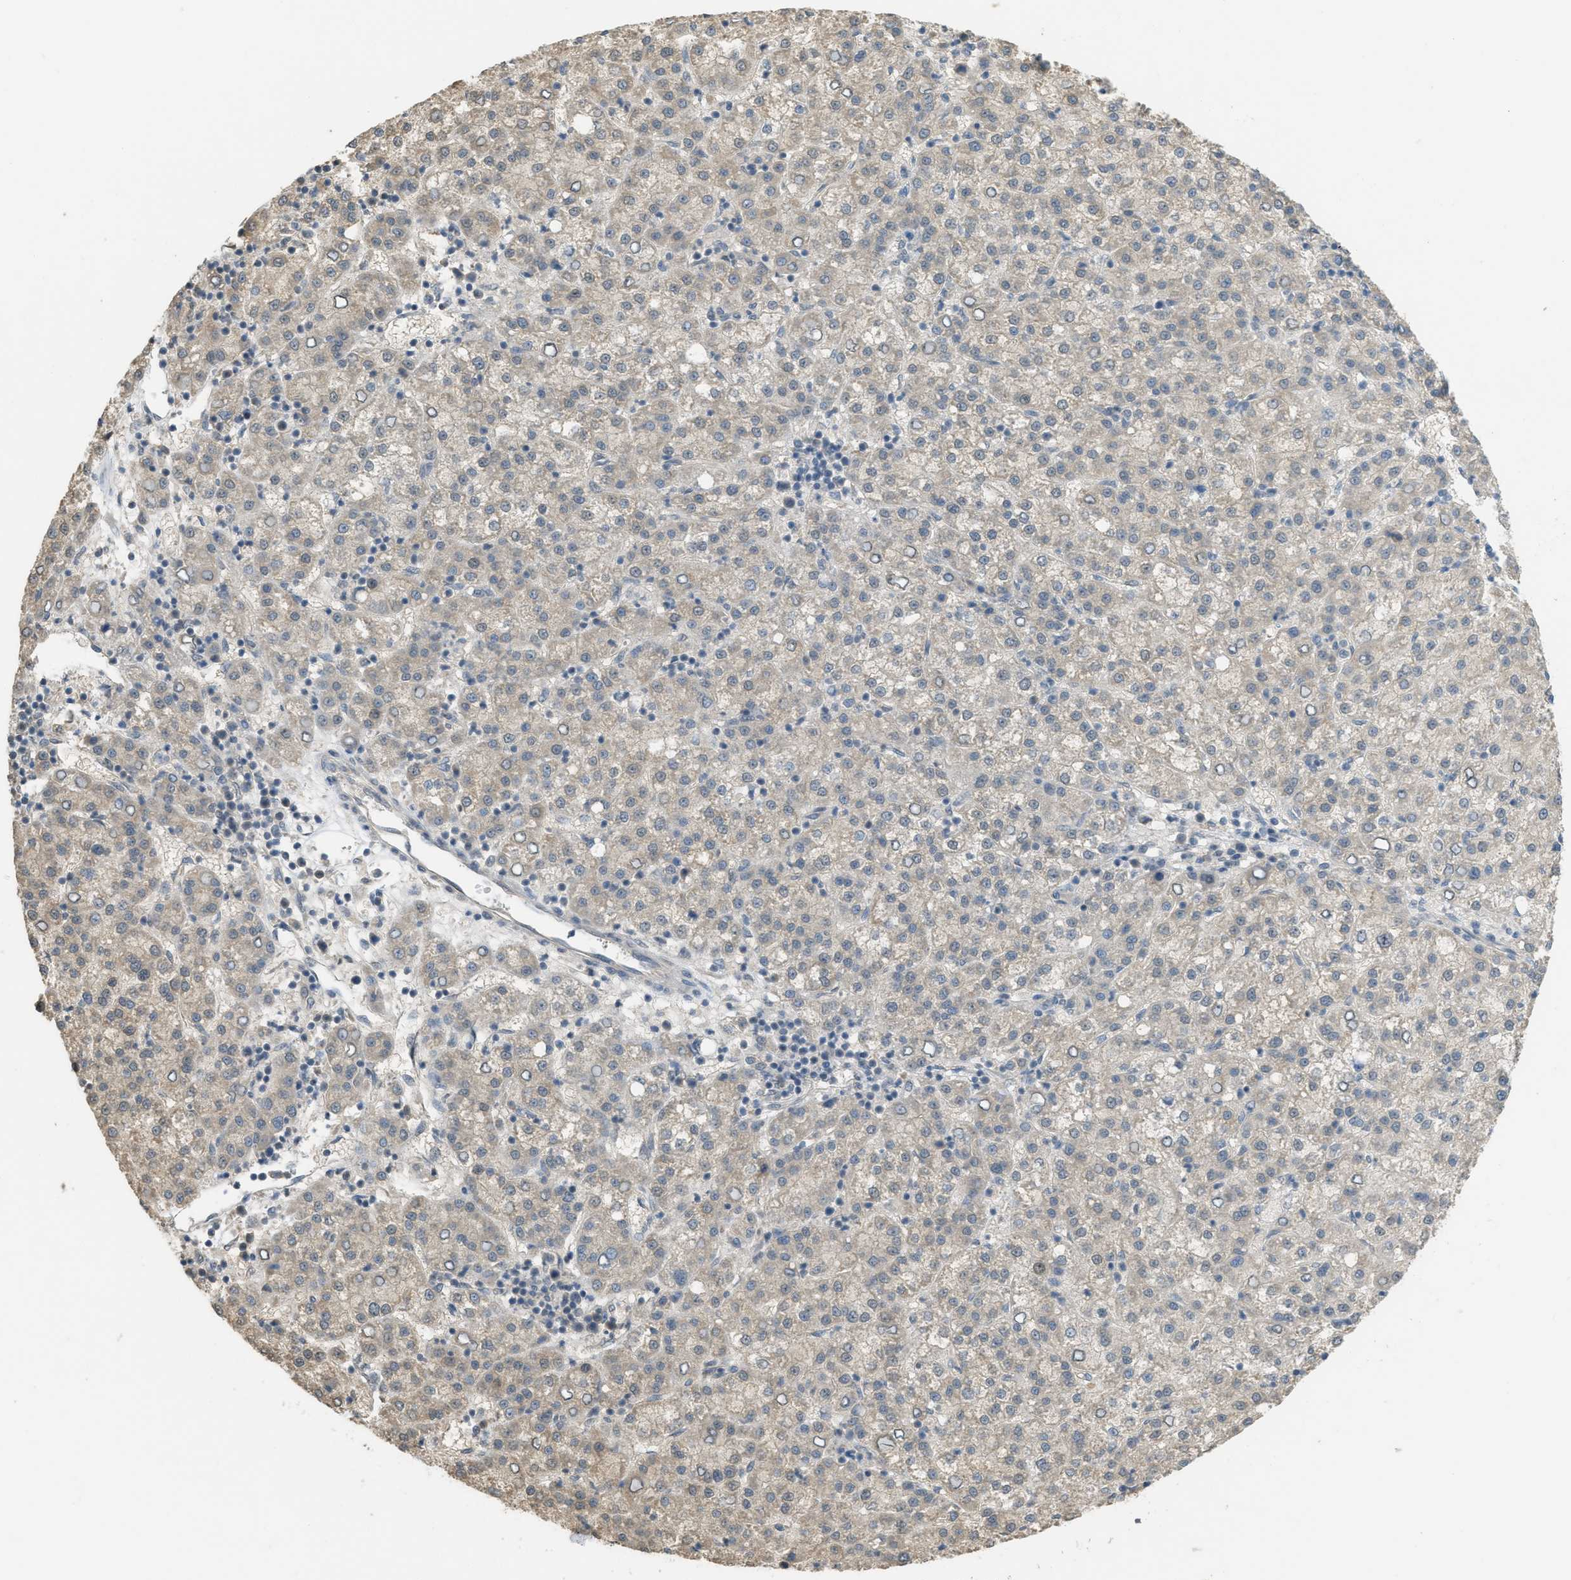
{"staining": {"intensity": "weak", "quantity": "25%-75%", "location": "cytoplasmic/membranous"}, "tissue": "liver cancer", "cell_type": "Tumor cells", "image_type": "cancer", "snomed": [{"axis": "morphology", "description": "Carcinoma, Hepatocellular, NOS"}, {"axis": "topography", "description": "Liver"}], "caption": "About 25%-75% of tumor cells in human liver cancer (hepatocellular carcinoma) show weak cytoplasmic/membranous protein staining as visualized by brown immunohistochemical staining.", "gene": "IGF2BP2", "patient": {"sex": "female", "age": 58}}